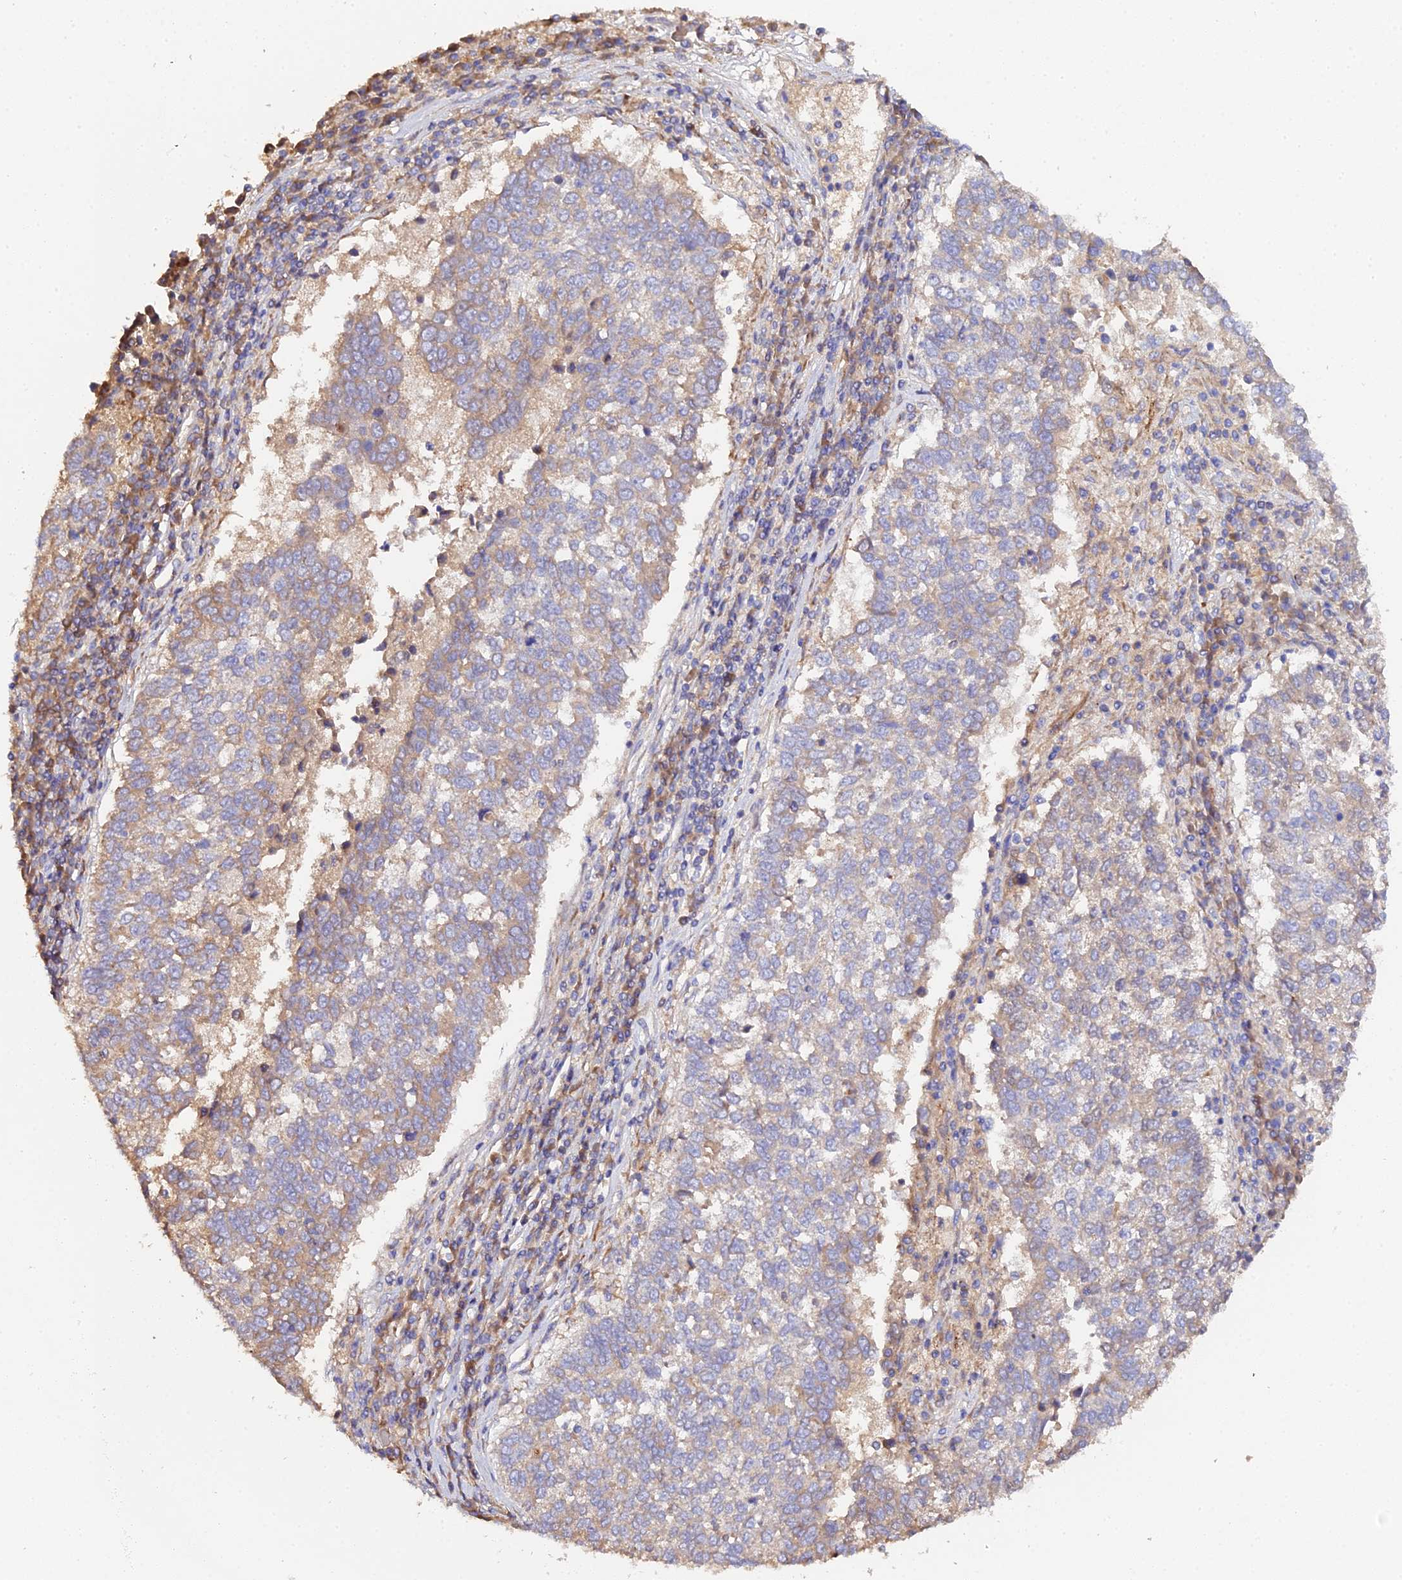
{"staining": {"intensity": "moderate", "quantity": "25%-75%", "location": "cytoplasmic/membranous"}, "tissue": "lung cancer", "cell_type": "Tumor cells", "image_type": "cancer", "snomed": [{"axis": "morphology", "description": "Squamous cell carcinoma, NOS"}, {"axis": "topography", "description": "Lung"}], "caption": "Squamous cell carcinoma (lung) stained with DAB (3,3'-diaminobenzidine) IHC reveals medium levels of moderate cytoplasmic/membranous expression in approximately 25%-75% of tumor cells.", "gene": "SCX", "patient": {"sex": "male", "age": 73}}